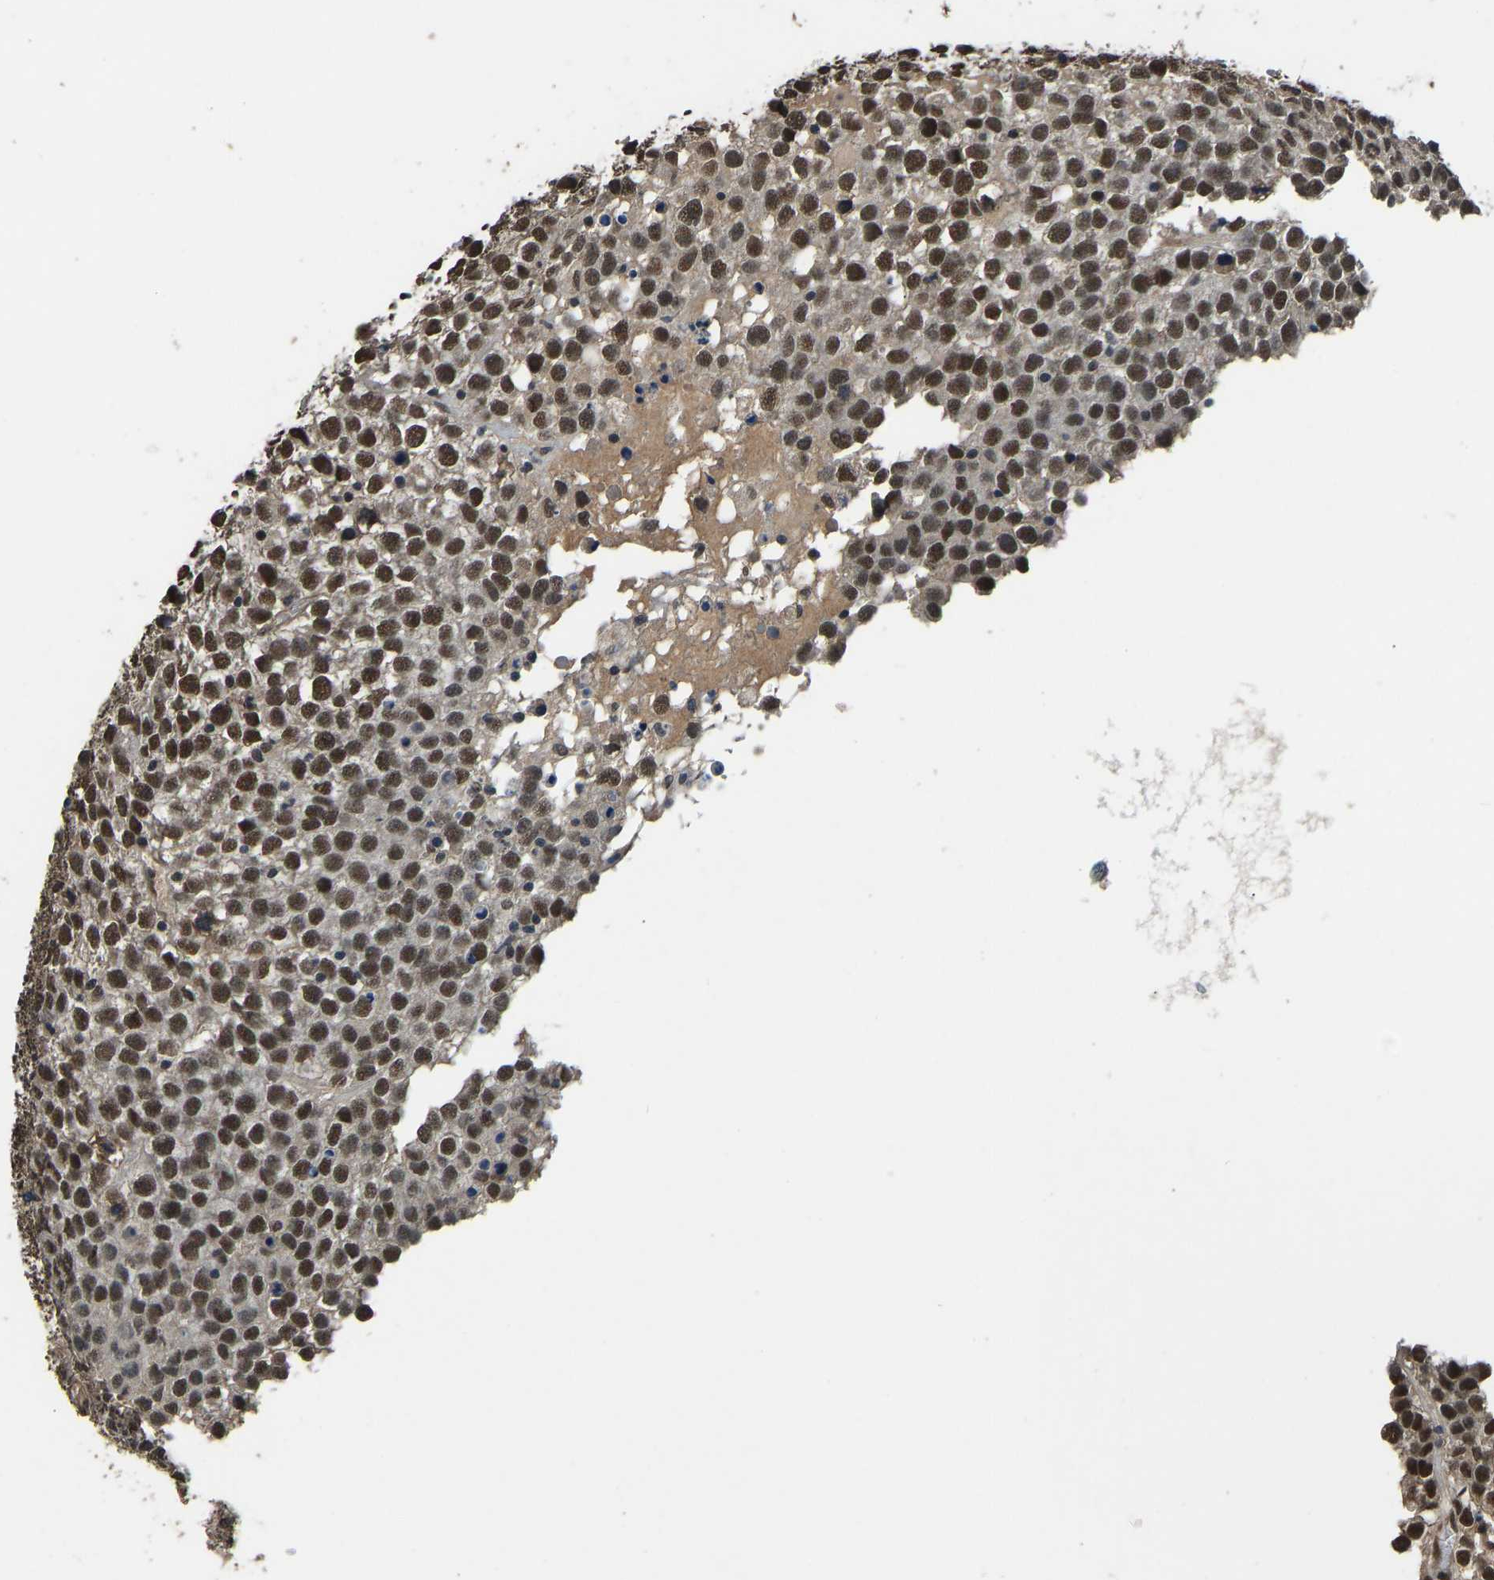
{"staining": {"intensity": "strong", "quantity": ">75%", "location": "nuclear"}, "tissue": "testis cancer", "cell_type": "Tumor cells", "image_type": "cancer", "snomed": [{"axis": "morphology", "description": "Seminoma, NOS"}, {"axis": "topography", "description": "Testis"}], "caption": "The immunohistochemical stain shows strong nuclear staining in tumor cells of testis cancer tissue.", "gene": "TOX4", "patient": {"sex": "male", "age": 65}}